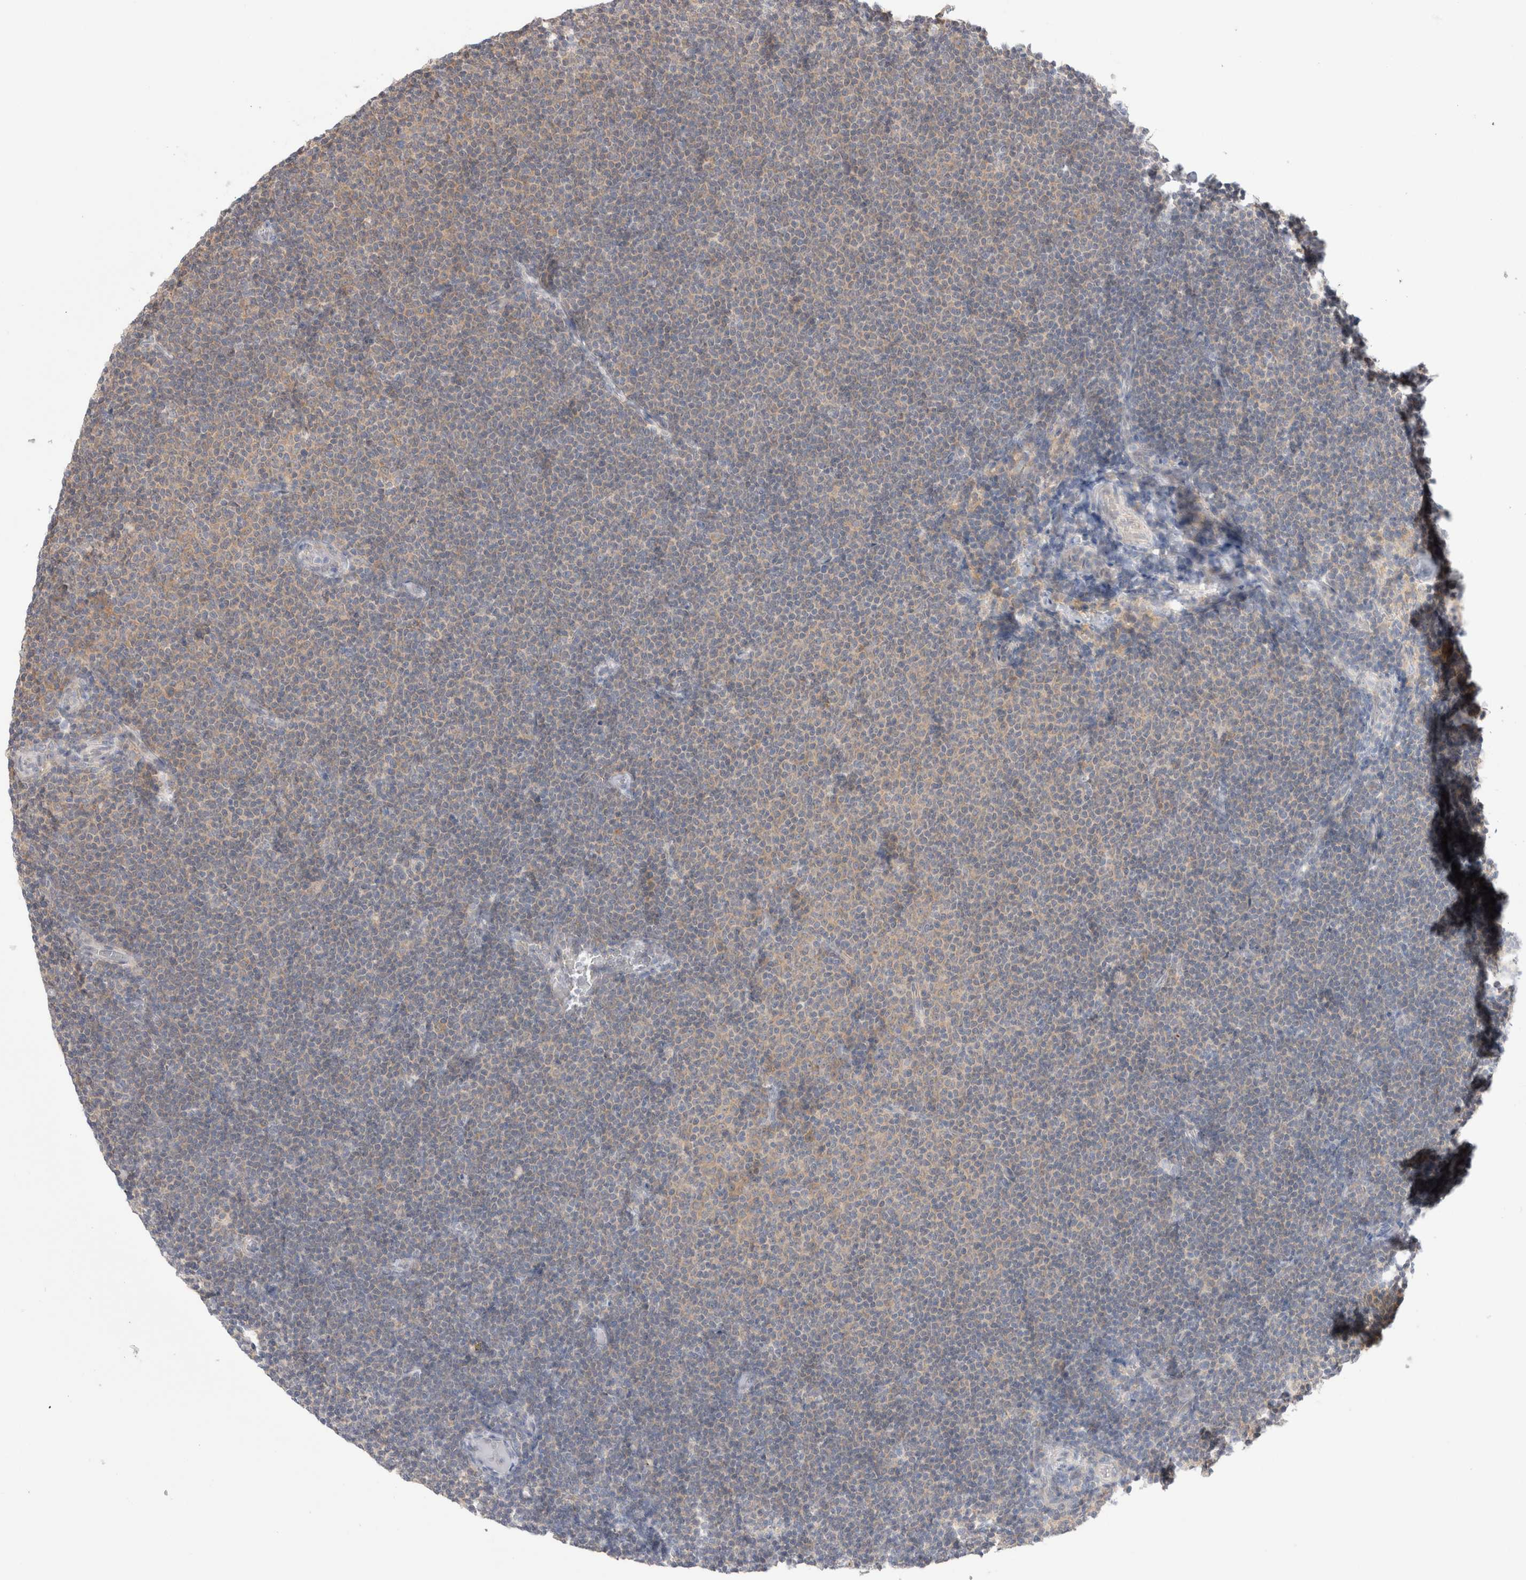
{"staining": {"intensity": "weak", "quantity": "25%-75%", "location": "cytoplasmic/membranous"}, "tissue": "lymphoma", "cell_type": "Tumor cells", "image_type": "cancer", "snomed": [{"axis": "morphology", "description": "Malignant lymphoma, non-Hodgkin's type, Low grade"}, {"axis": "topography", "description": "Lymph node"}], "caption": "The image reveals staining of malignant lymphoma, non-Hodgkin's type (low-grade), revealing weak cytoplasmic/membranous protein staining (brown color) within tumor cells. (DAB IHC, brown staining for protein, blue staining for nuclei).", "gene": "NDOR1", "patient": {"sex": "female", "age": 53}}